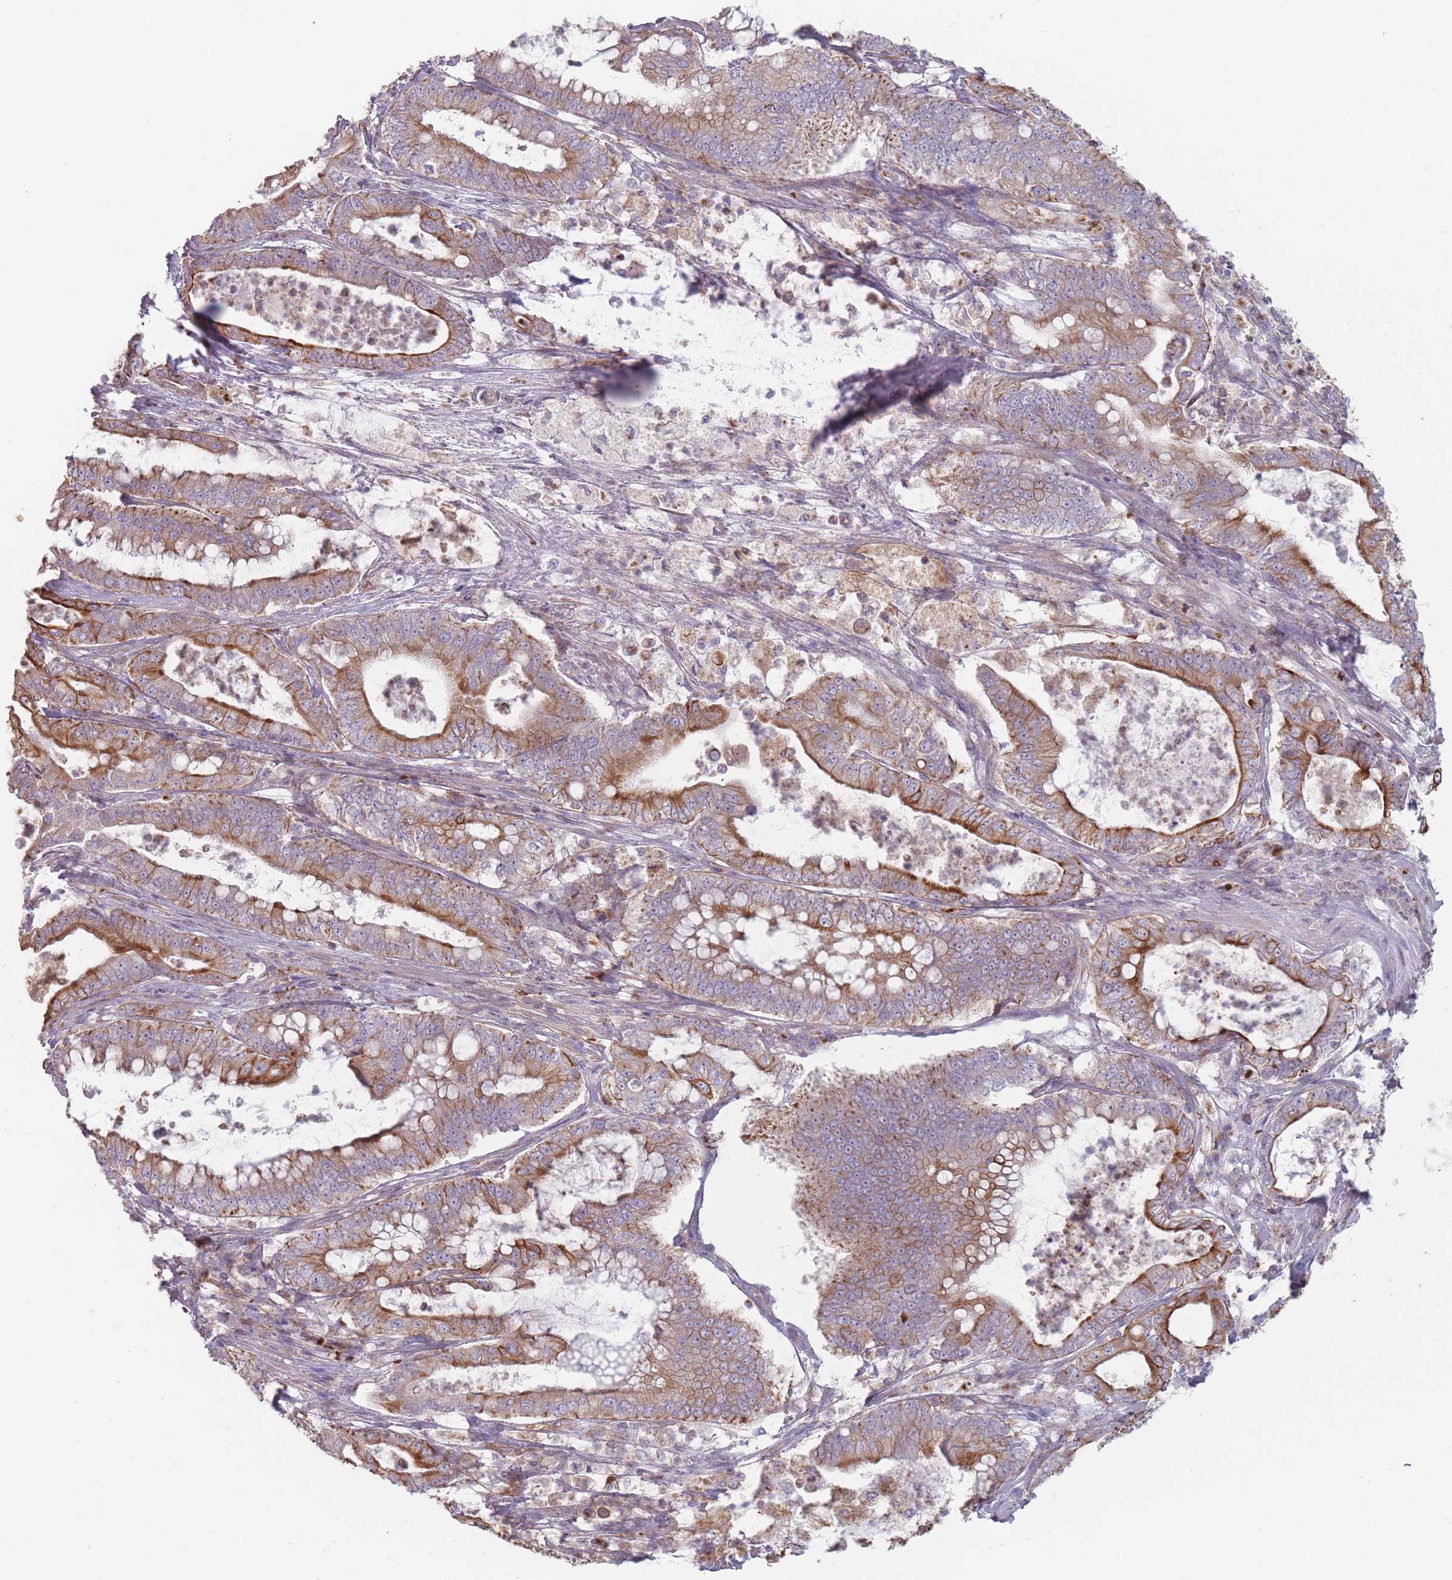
{"staining": {"intensity": "strong", "quantity": ">75%", "location": "cytoplasmic/membranous"}, "tissue": "pancreatic cancer", "cell_type": "Tumor cells", "image_type": "cancer", "snomed": [{"axis": "morphology", "description": "Adenocarcinoma, NOS"}, {"axis": "topography", "description": "Pancreas"}], "caption": "Strong cytoplasmic/membranous expression is identified in about >75% of tumor cells in pancreatic cancer.", "gene": "HSBP1L1", "patient": {"sex": "male", "age": 71}}